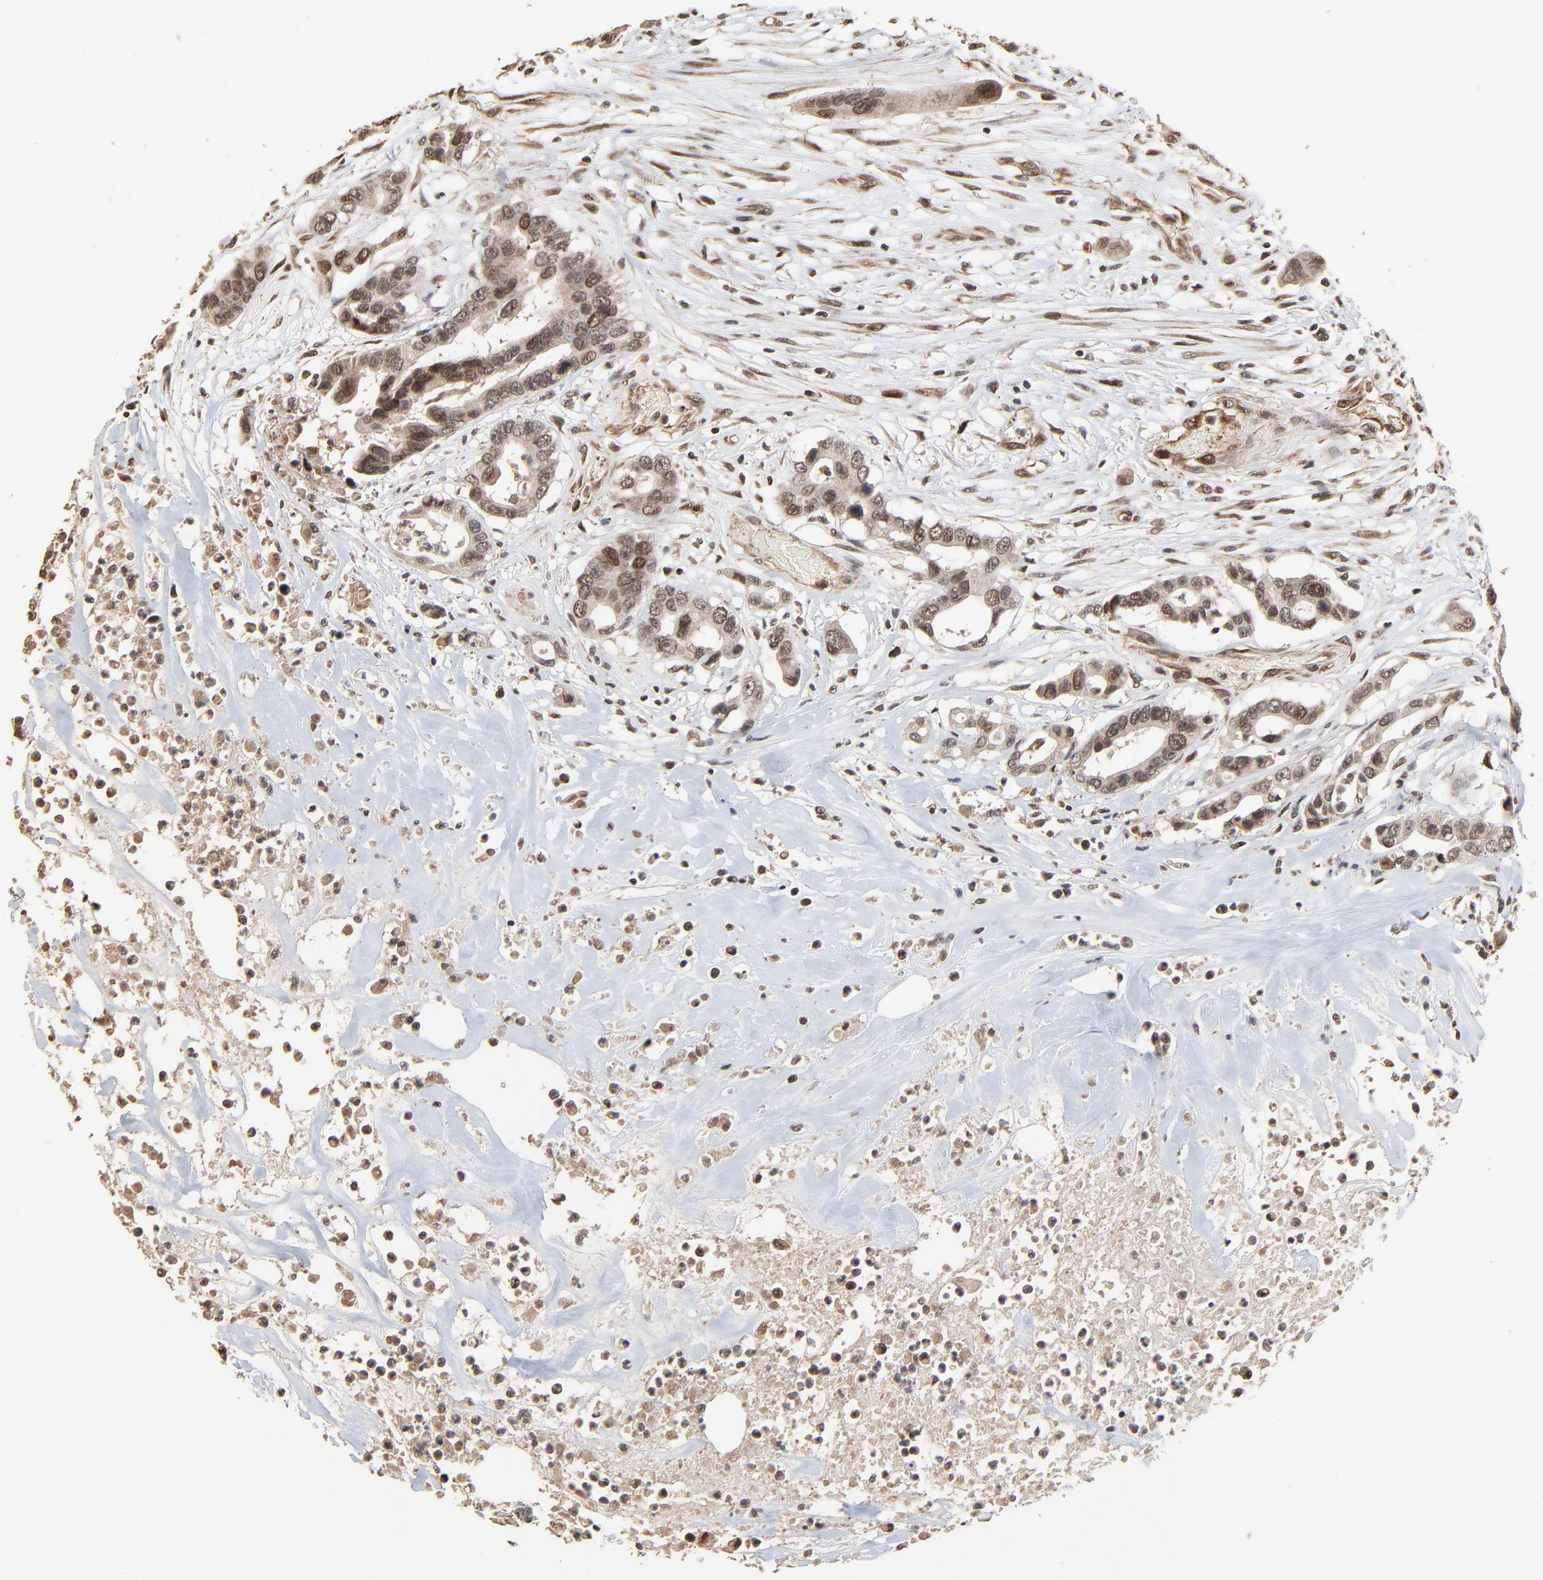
{"staining": {"intensity": "moderate", "quantity": ">75%", "location": "cytoplasmic/membranous,nuclear"}, "tissue": "colorectal cancer", "cell_type": "Tumor cells", "image_type": "cancer", "snomed": [{"axis": "morphology", "description": "Adenocarcinoma, NOS"}, {"axis": "topography", "description": "Colon"}], "caption": "Immunohistochemistry (IHC) staining of colorectal adenocarcinoma, which displays medium levels of moderate cytoplasmic/membranous and nuclear expression in approximately >75% of tumor cells indicating moderate cytoplasmic/membranous and nuclear protein staining. The staining was performed using DAB (3,3'-diaminobenzidine) (brown) for protein detection and nuclei were counterstained in hematoxylin (blue).", "gene": "FAM227A", "patient": {"sex": "female", "age": 70}}